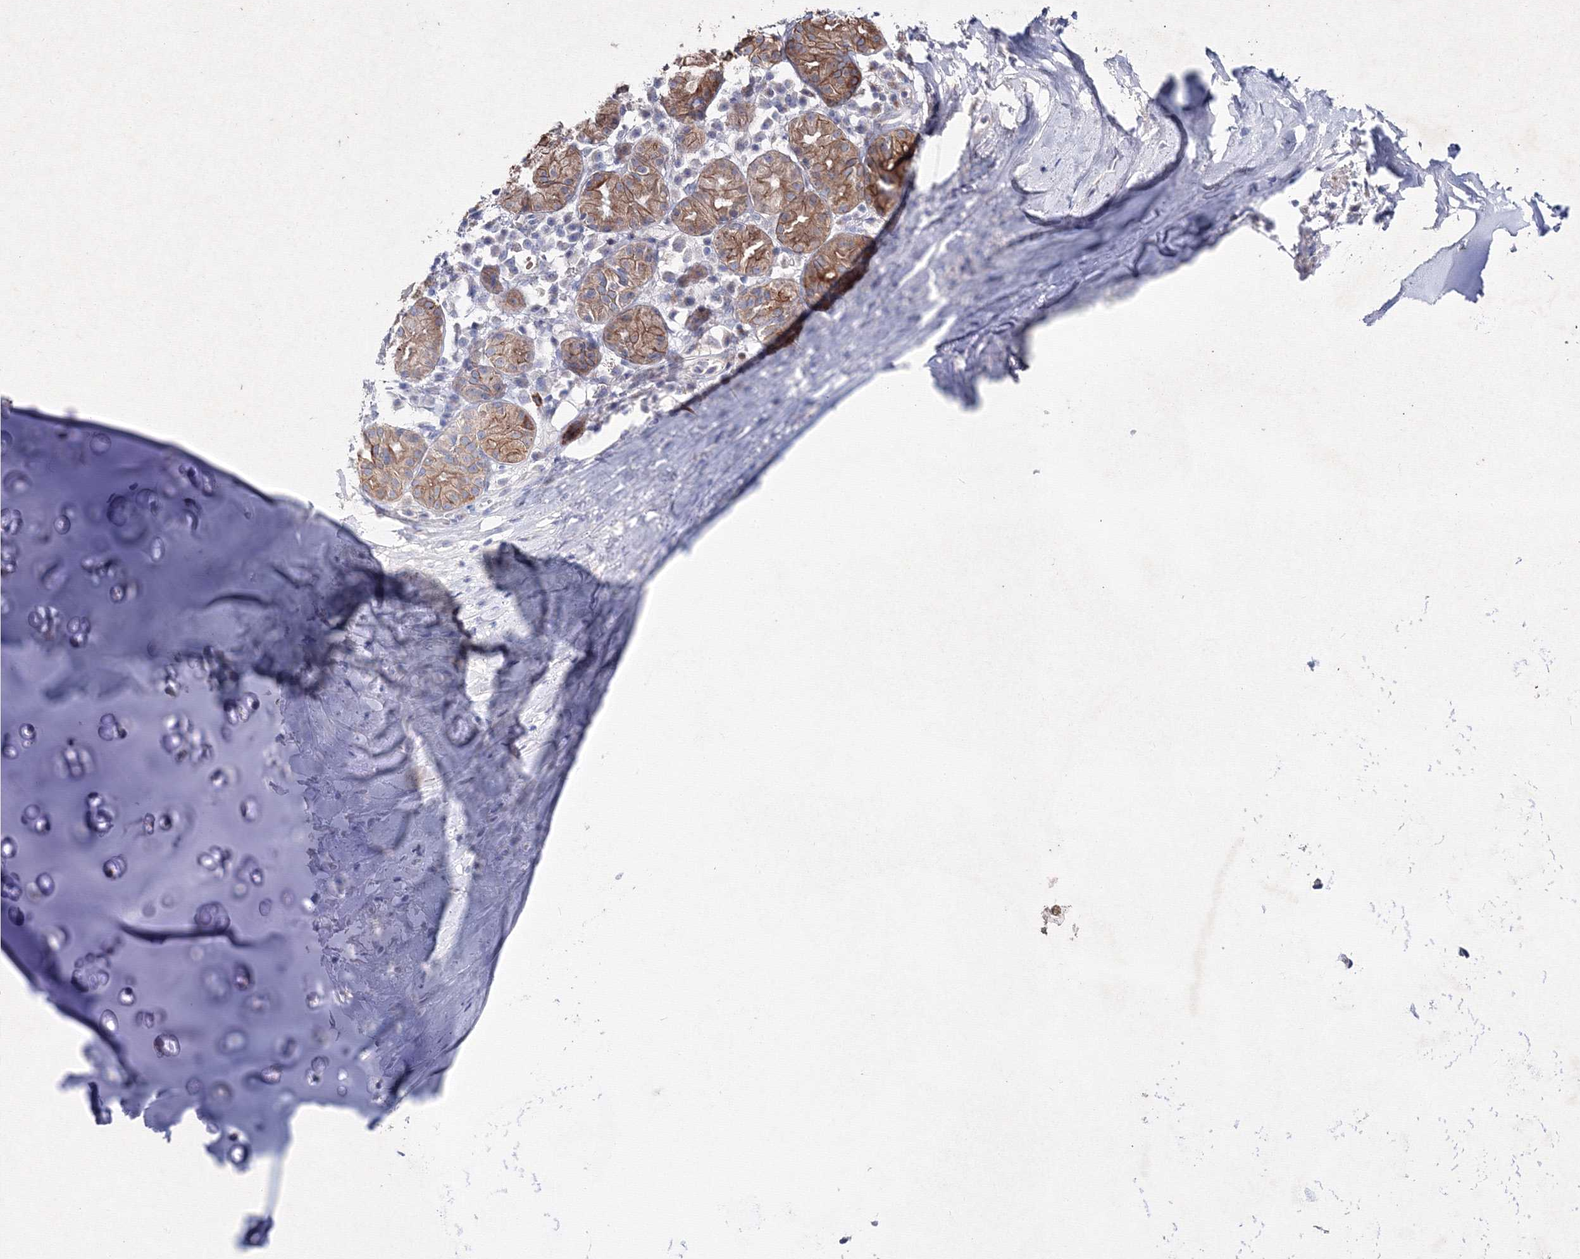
{"staining": {"intensity": "weak", "quantity": ">75%", "location": "cytoplasmic/membranous"}, "tissue": "adipose tissue", "cell_type": "Adipocytes", "image_type": "normal", "snomed": [{"axis": "morphology", "description": "Normal tissue, NOS"}, {"axis": "morphology", "description": "Basal cell carcinoma"}, {"axis": "topography", "description": "Cartilage tissue"}, {"axis": "topography", "description": "Nasopharynx"}, {"axis": "topography", "description": "Oral tissue"}], "caption": "Protein expression analysis of unremarkable adipose tissue shows weak cytoplasmic/membranous positivity in about >75% of adipocytes. (Brightfield microscopy of DAB IHC at high magnification).", "gene": "SMIM29", "patient": {"sex": "female", "age": 77}}